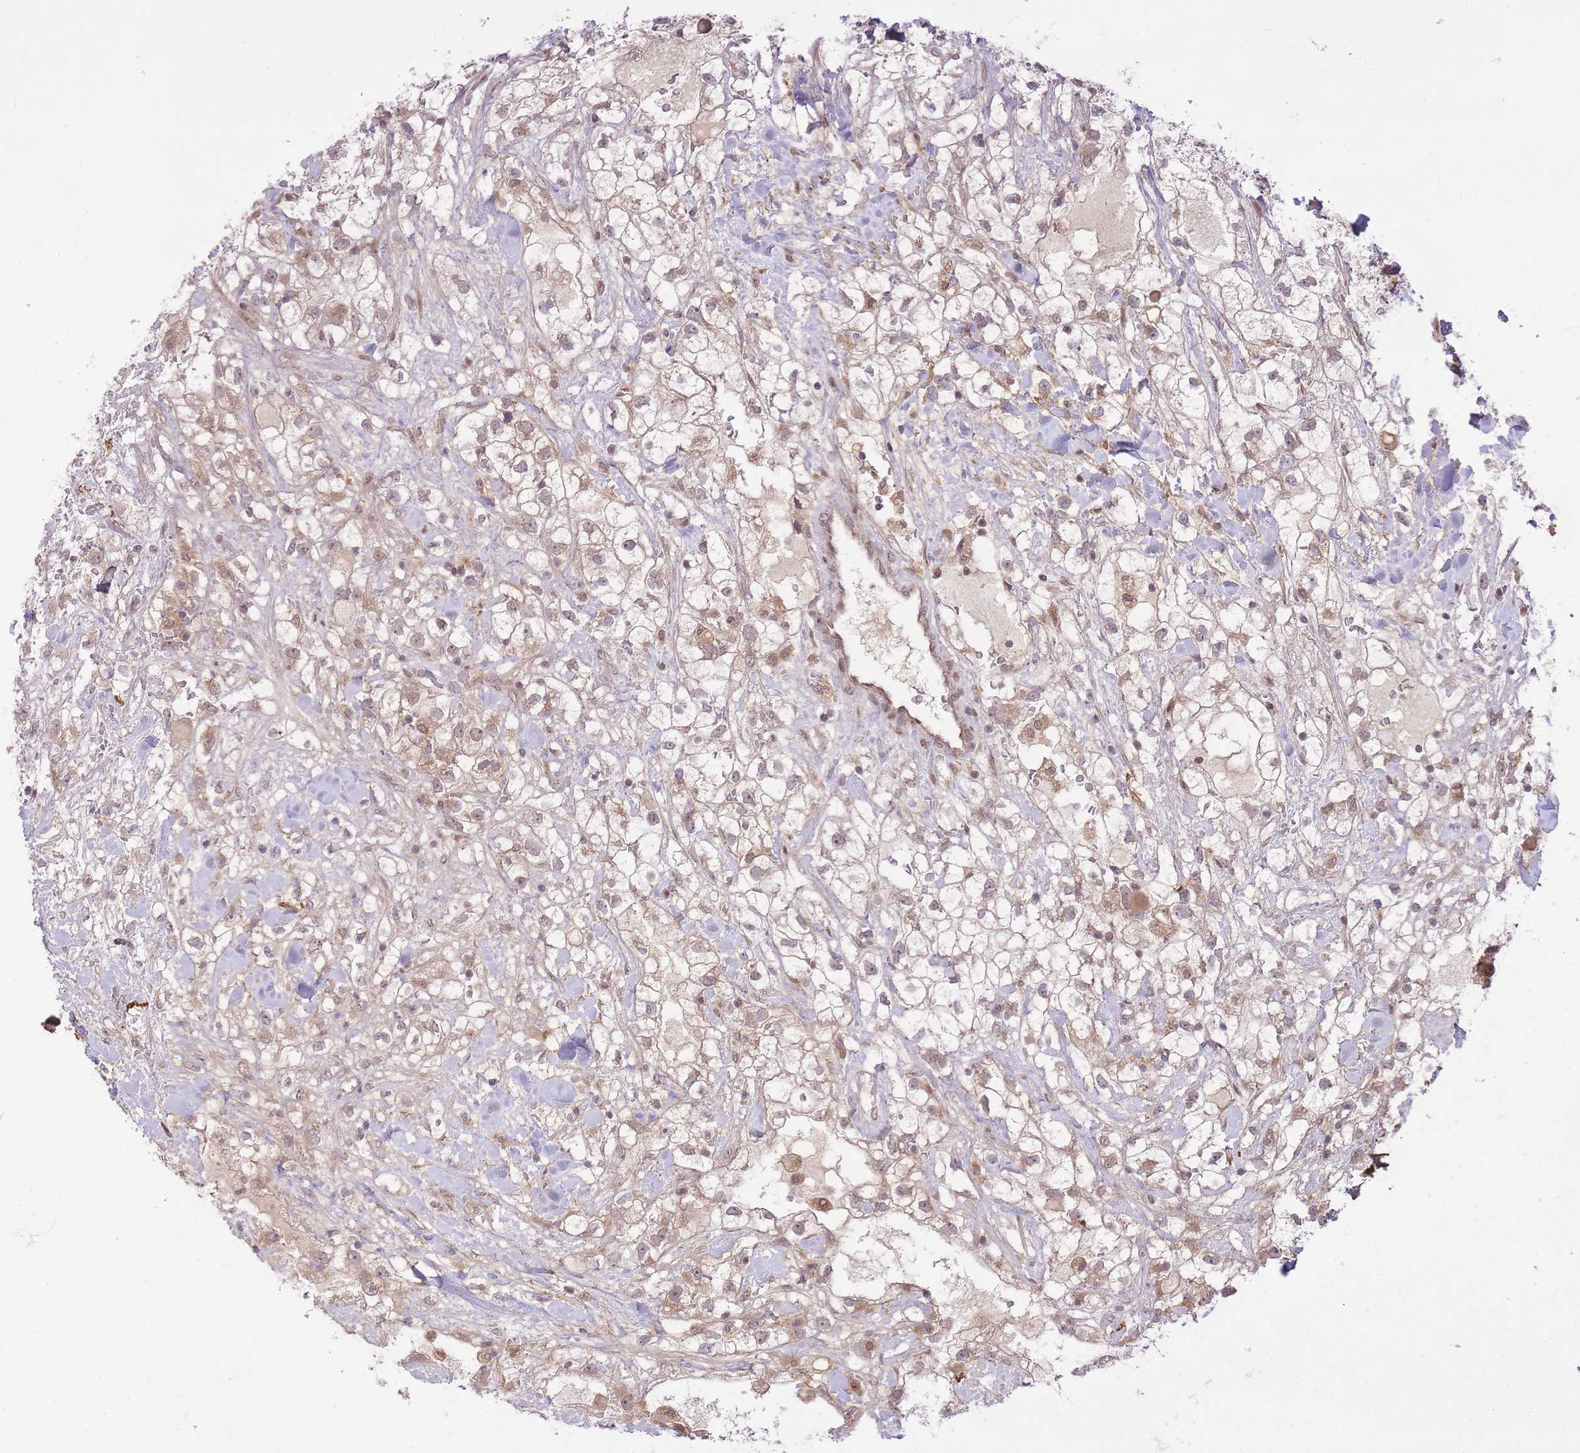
{"staining": {"intensity": "weak", "quantity": ">75%", "location": "cytoplasmic/membranous,nuclear"}, "tissue": "renal cancer", "cell_type": "Tumor cells", "image_type": "cancer", "snomed": [{"axis": "morphology", "description": "Adenocarcinoma, NOS"}, {"axis": "topography", "description": "Kidney"}], "caption": "An immunohistochemistry (IHC) photomicrograph of neoplastic tissue is shown. Protein staining in brown shows weak cytoplasmic/membranous and nuclear positivity in renal cancer (adenocarcinoma) within tumor cells.", "gene": "ZNF391", "patient": {"sex": "male", "age": 59}}